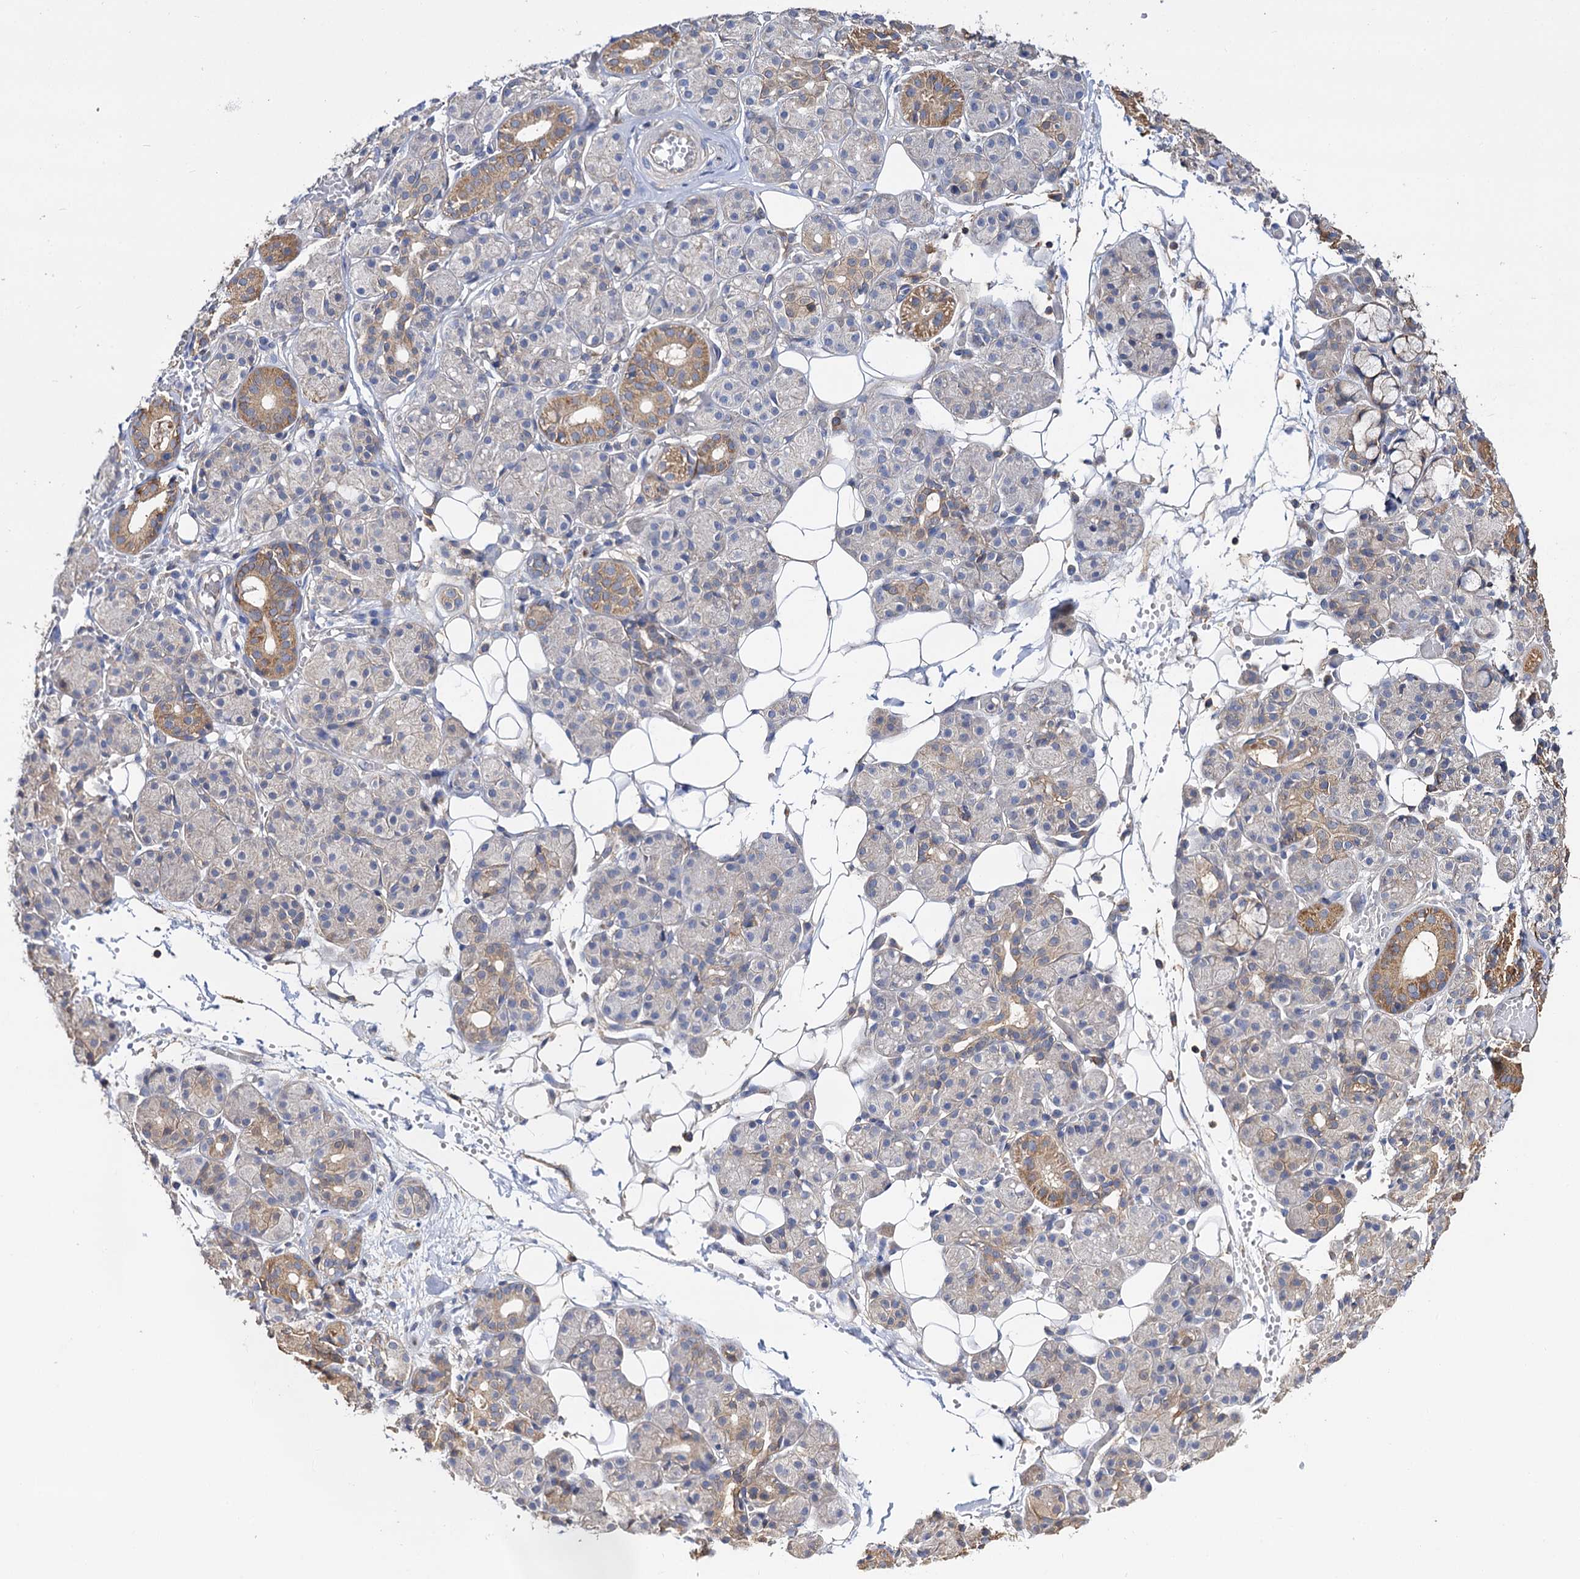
{"staining": {"intensity": "moderate", "quantity": "<25%", "location": "cytoplasmic/membranous"}, "tissue": "salivary gland", "cell_type": "Glandular cells", "image_type": "normal", "snomed": [{"axis": "morphology", "description": "Normal tissue, NOS"}, {"axis": "topography", "description": "Salivary gland"}], "caption": "A high-resolution micrograph shows immunohistochemistry staining of unremarkable salivary gland, which shows moderate cytoplasmic/membranous staining in about <25% of glandular cells.", "gene": "IDI1", "patient": {"sex": "male", "age": 63}}